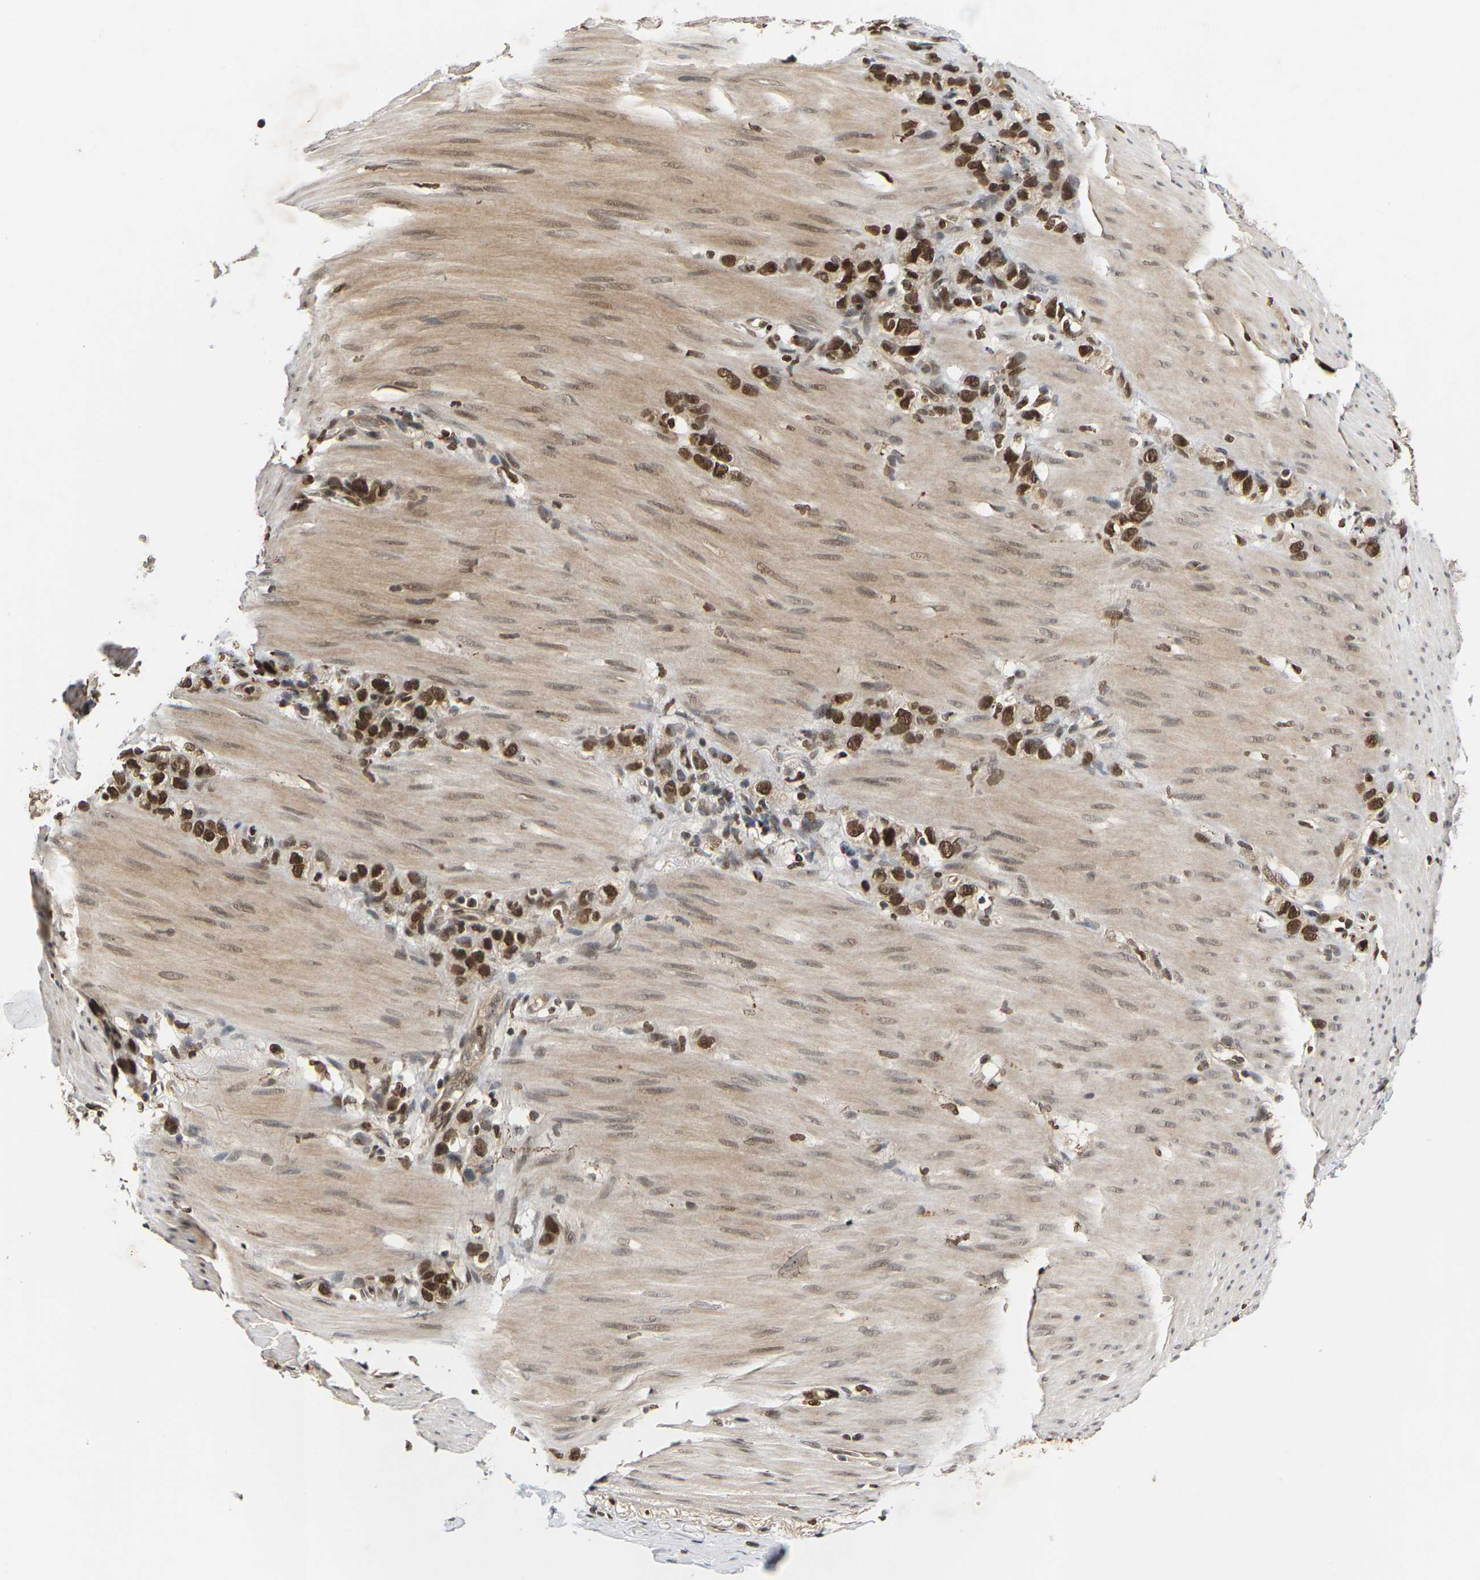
{"staining": {"intensity": "strong", "quantity": ">75%", "location": "nuclear"}, "tissue": "stomach cancer", "cell_type": "Tumor cells", "image_type": "cancer", "snomed": [{"axis": "morphology", "description": "Normal tissue, NOS"}, {"axis": "morphology", "description": "Adenocarcinoma, NOS"}, {"axis": "morphology", "description": "Adenocarcinoma, High grade"}, {"axis": "topography", "description": "Stomach, upper"}, {"axis": "topography", "description": "Stomach"}], "caption": "IHC staining of adenocarcinoma (stomach), which demonstrates high levels of strong nuclear staining in approximately >75% of tumor cells indicating strong nuclear protein positivity. The staining was performed using DAB (3,3'-diaminobenzidine) (brown) for protein detection and nuclei were counterstained in hematoxylin (blue).", "gene": "NELFA", "patient": {"sex": "female", "age": 65}}